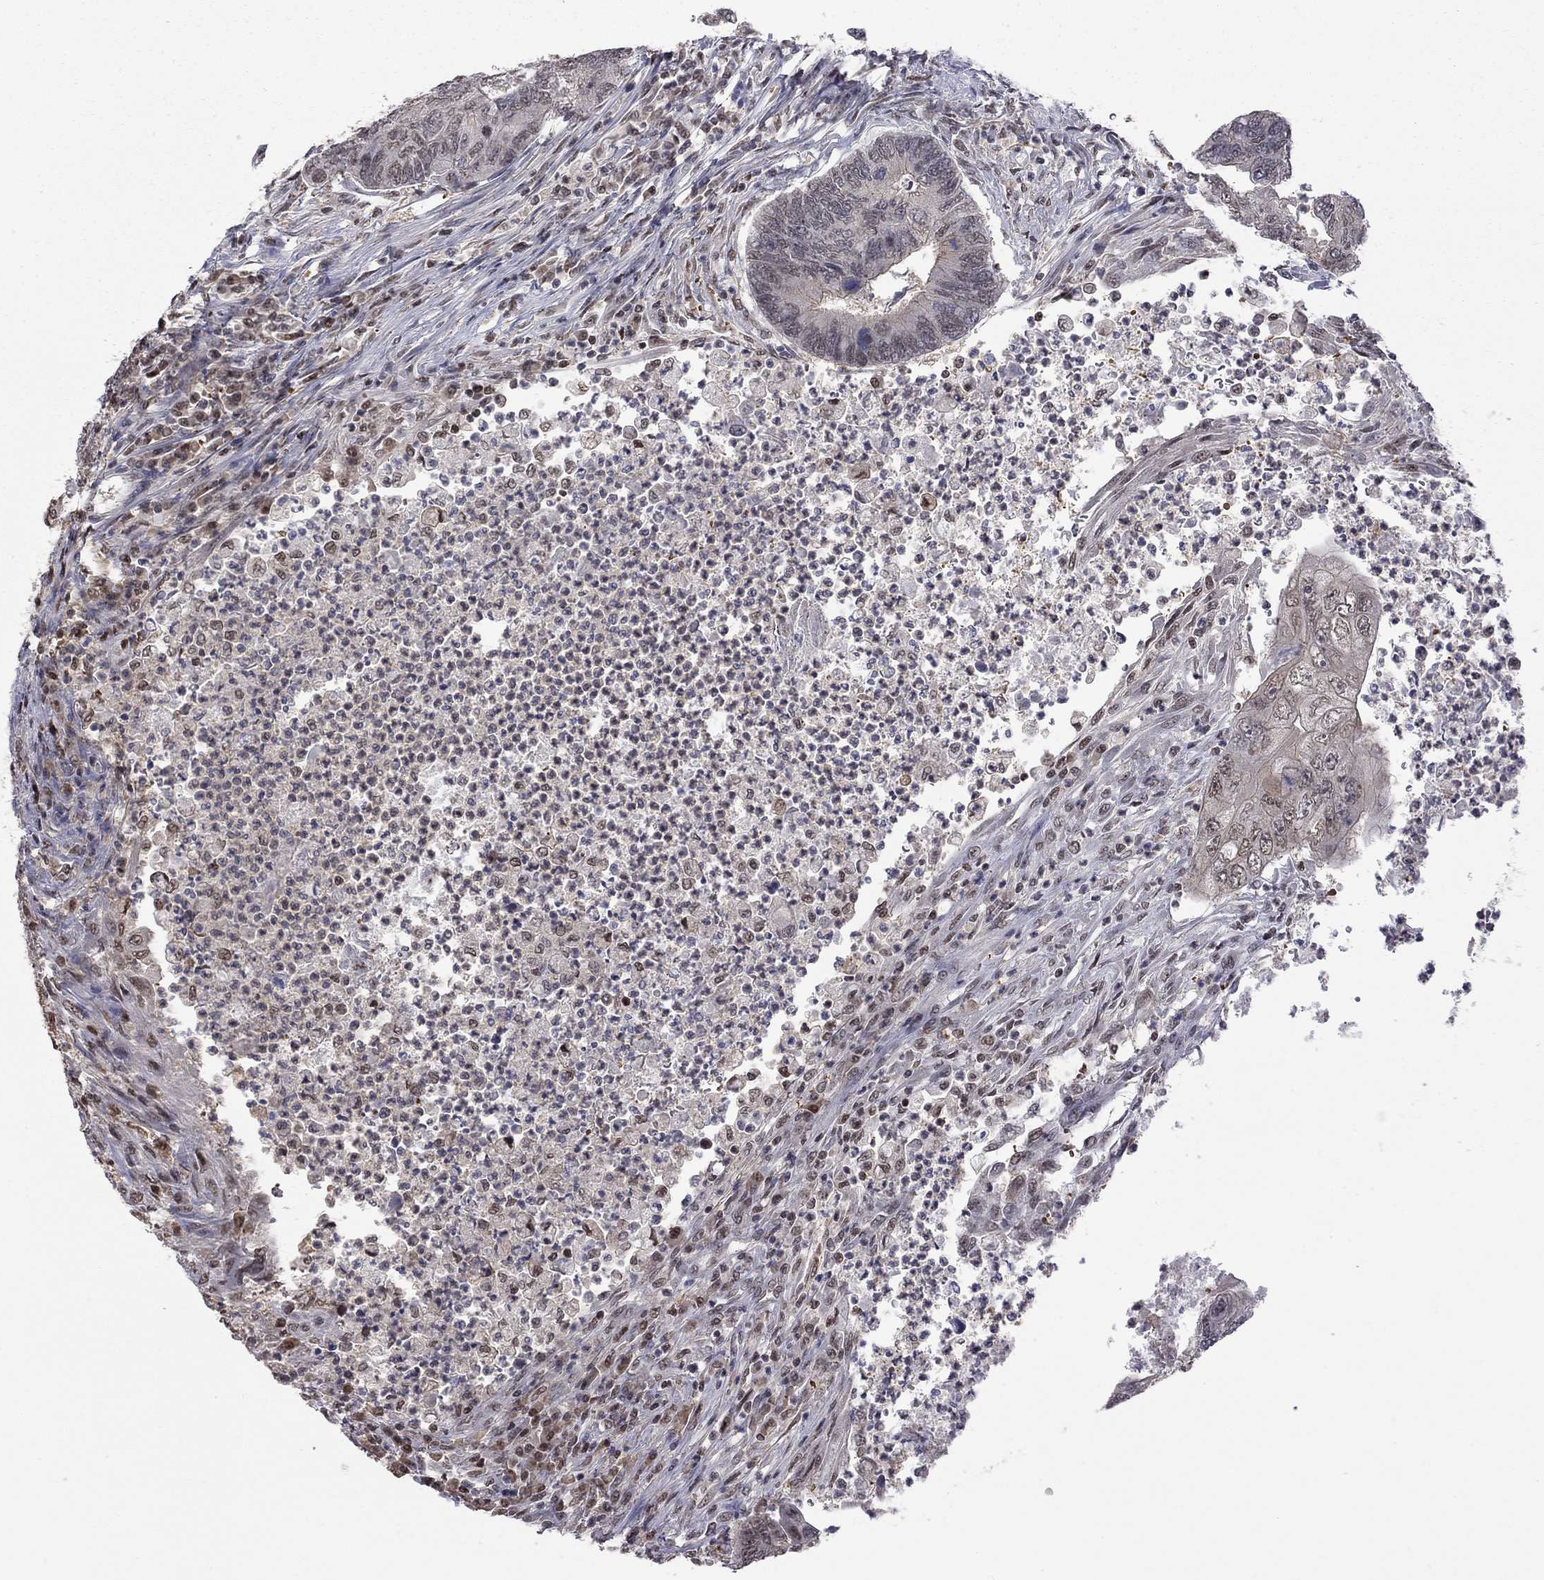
{"staining": {"intensity": "negative", "quantity": "none", "location": "none"}, "tissue": "colorectal cancer", "cell_type": "Tumor cells", "image_type": "cancer", "snomed": [{"axis": "morphology", "description": "Adenocarcinoma, NOS"}, {"axis": "topography", "description": "Colon"}], "caption": "Protein analysis of colorectal cancer reveals no significant staining in tumor cells.", "gene": "RFWD3", "patient": {"sex": "female", "age": 67}}